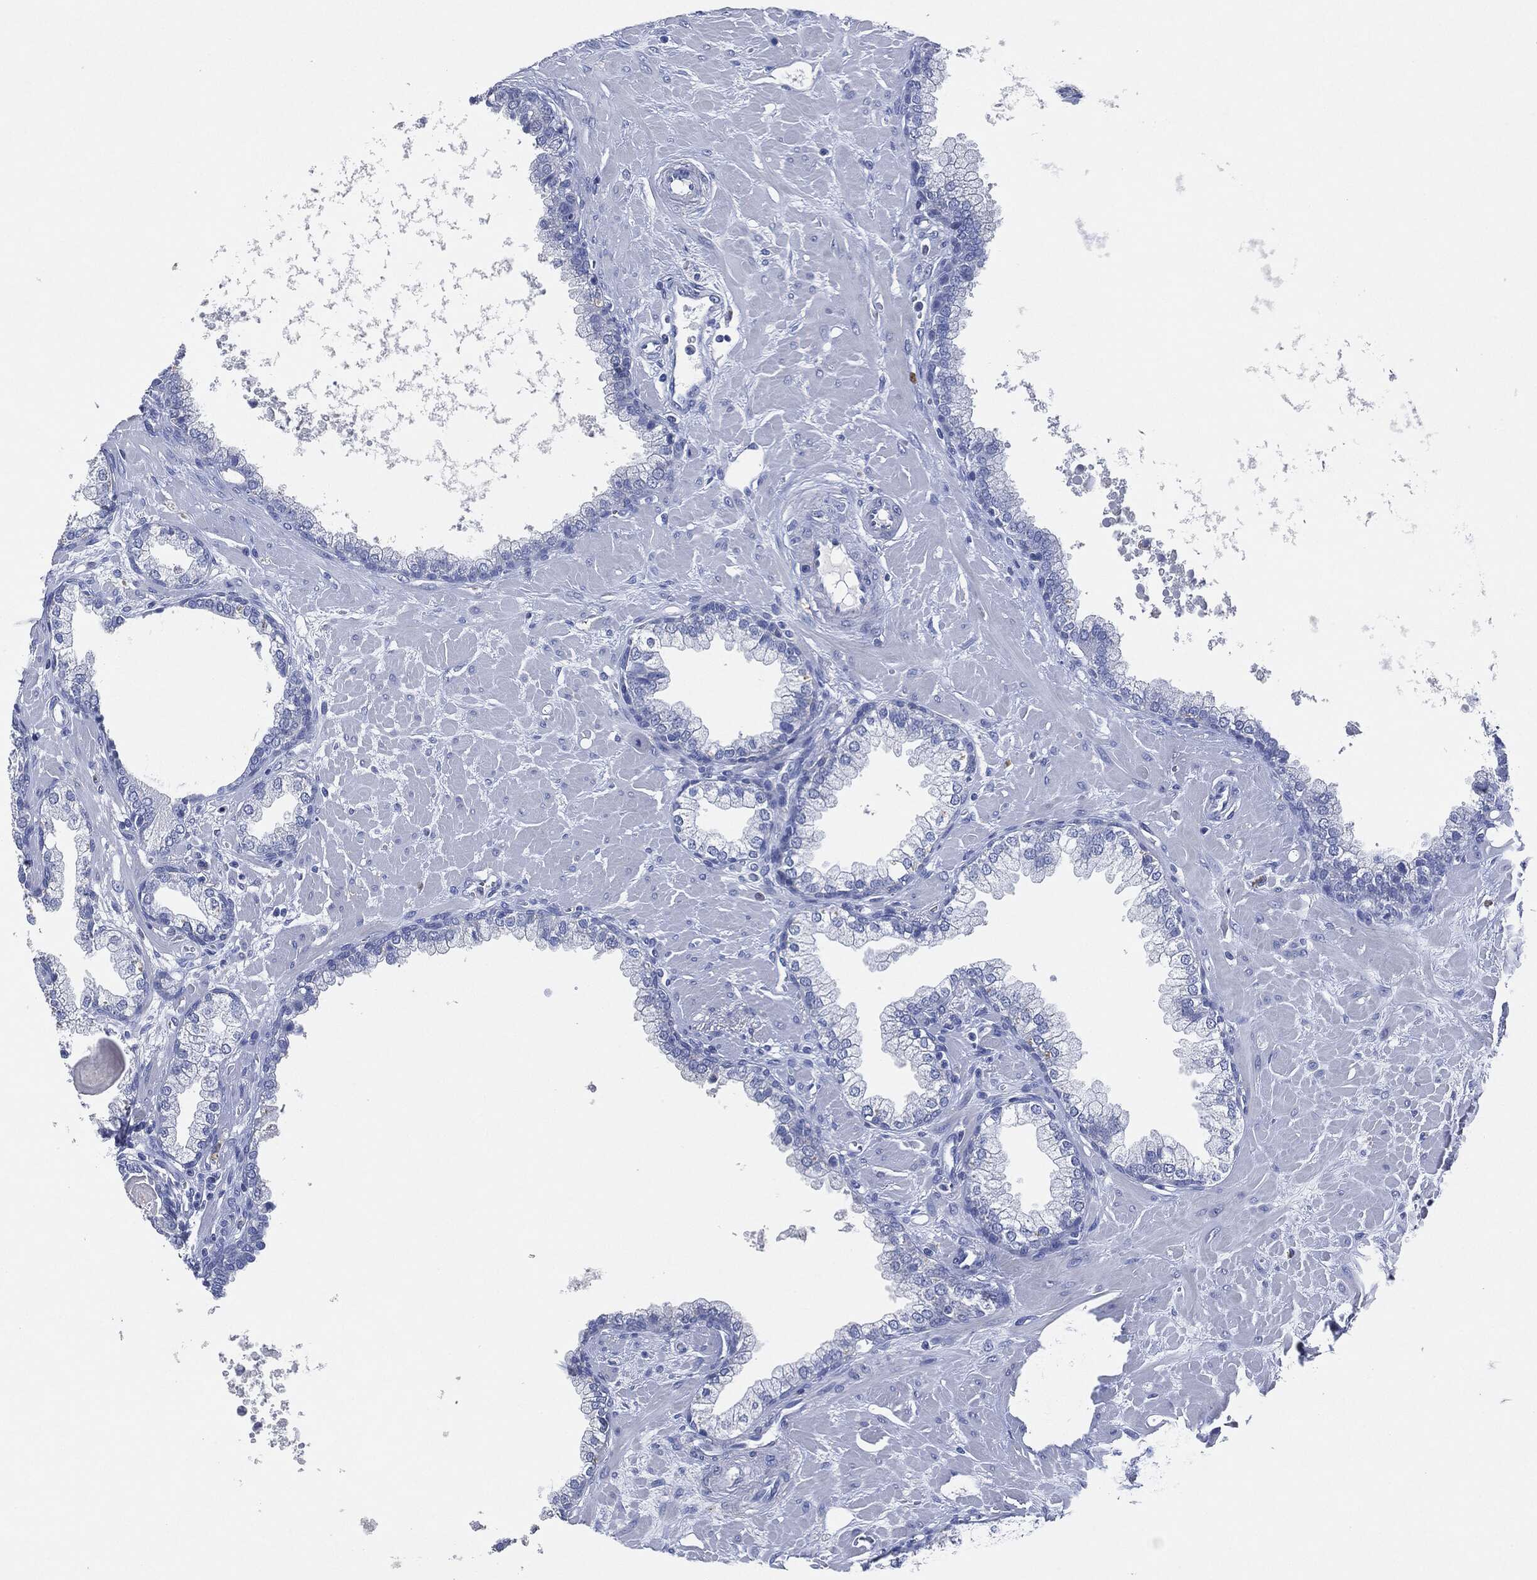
{"staining": {"intensity": "negative", "quantity": "none", "location": "none"}, "tissue": "prostate", "cell_type": "Glandular cells", "image_type": "normal", "snomed": [{"axis": "morphology", "description": "Normal tissue, NOS"}, {"axis": "topography", "description": "Prostate"}], "caption": "IHC image of normal prostate stained for a protein (brown), which shows no staining in glandular cells.", "gene": "NTRK1", "patient": {"sex": "male", "age": 63}}